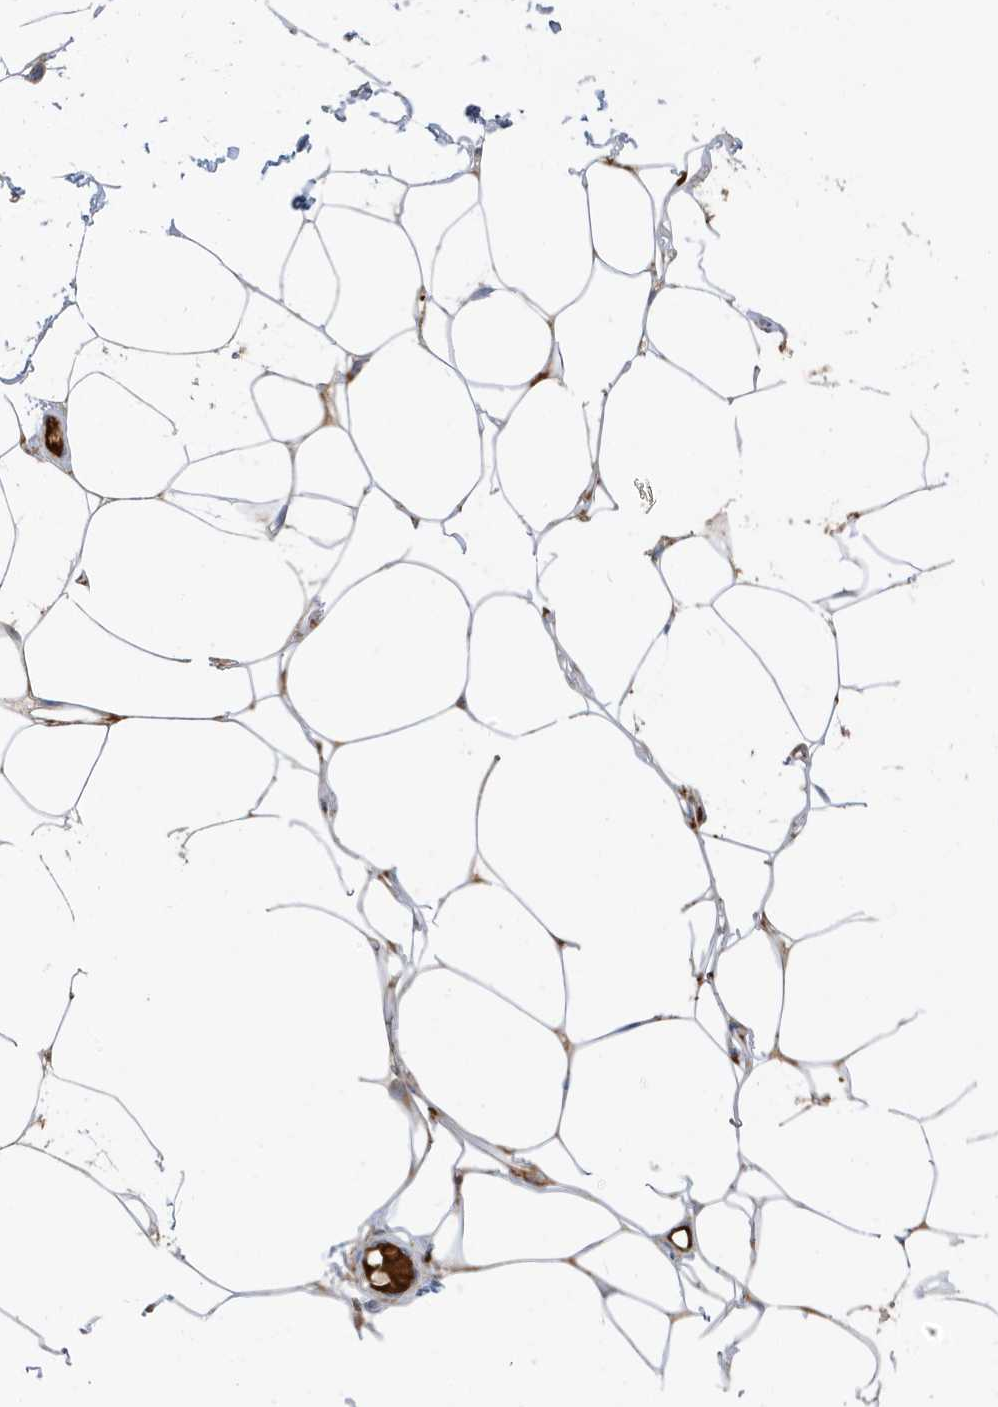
{"staining": {"intensity": "weak", "quantity": ">75%", "location": "cytoplasmic/membranous"}, "tissue": "adipose tissue", "cell_type": "Adipocytes", "image_type": "normal", "snomed": [{"axis": "morphology", "description": "Normal tissue, NOS"}, {"axis": "topography", "description": "Breast"}], "caption": "Protein analysis of benign adipose tissue displays weak cytoplasmic/membranous expression in approximately >75% of adipocytes. Nuclei are stained in blue.", "gene": "ATP13A5", "patient": {"sex": "female", "age": 23}}